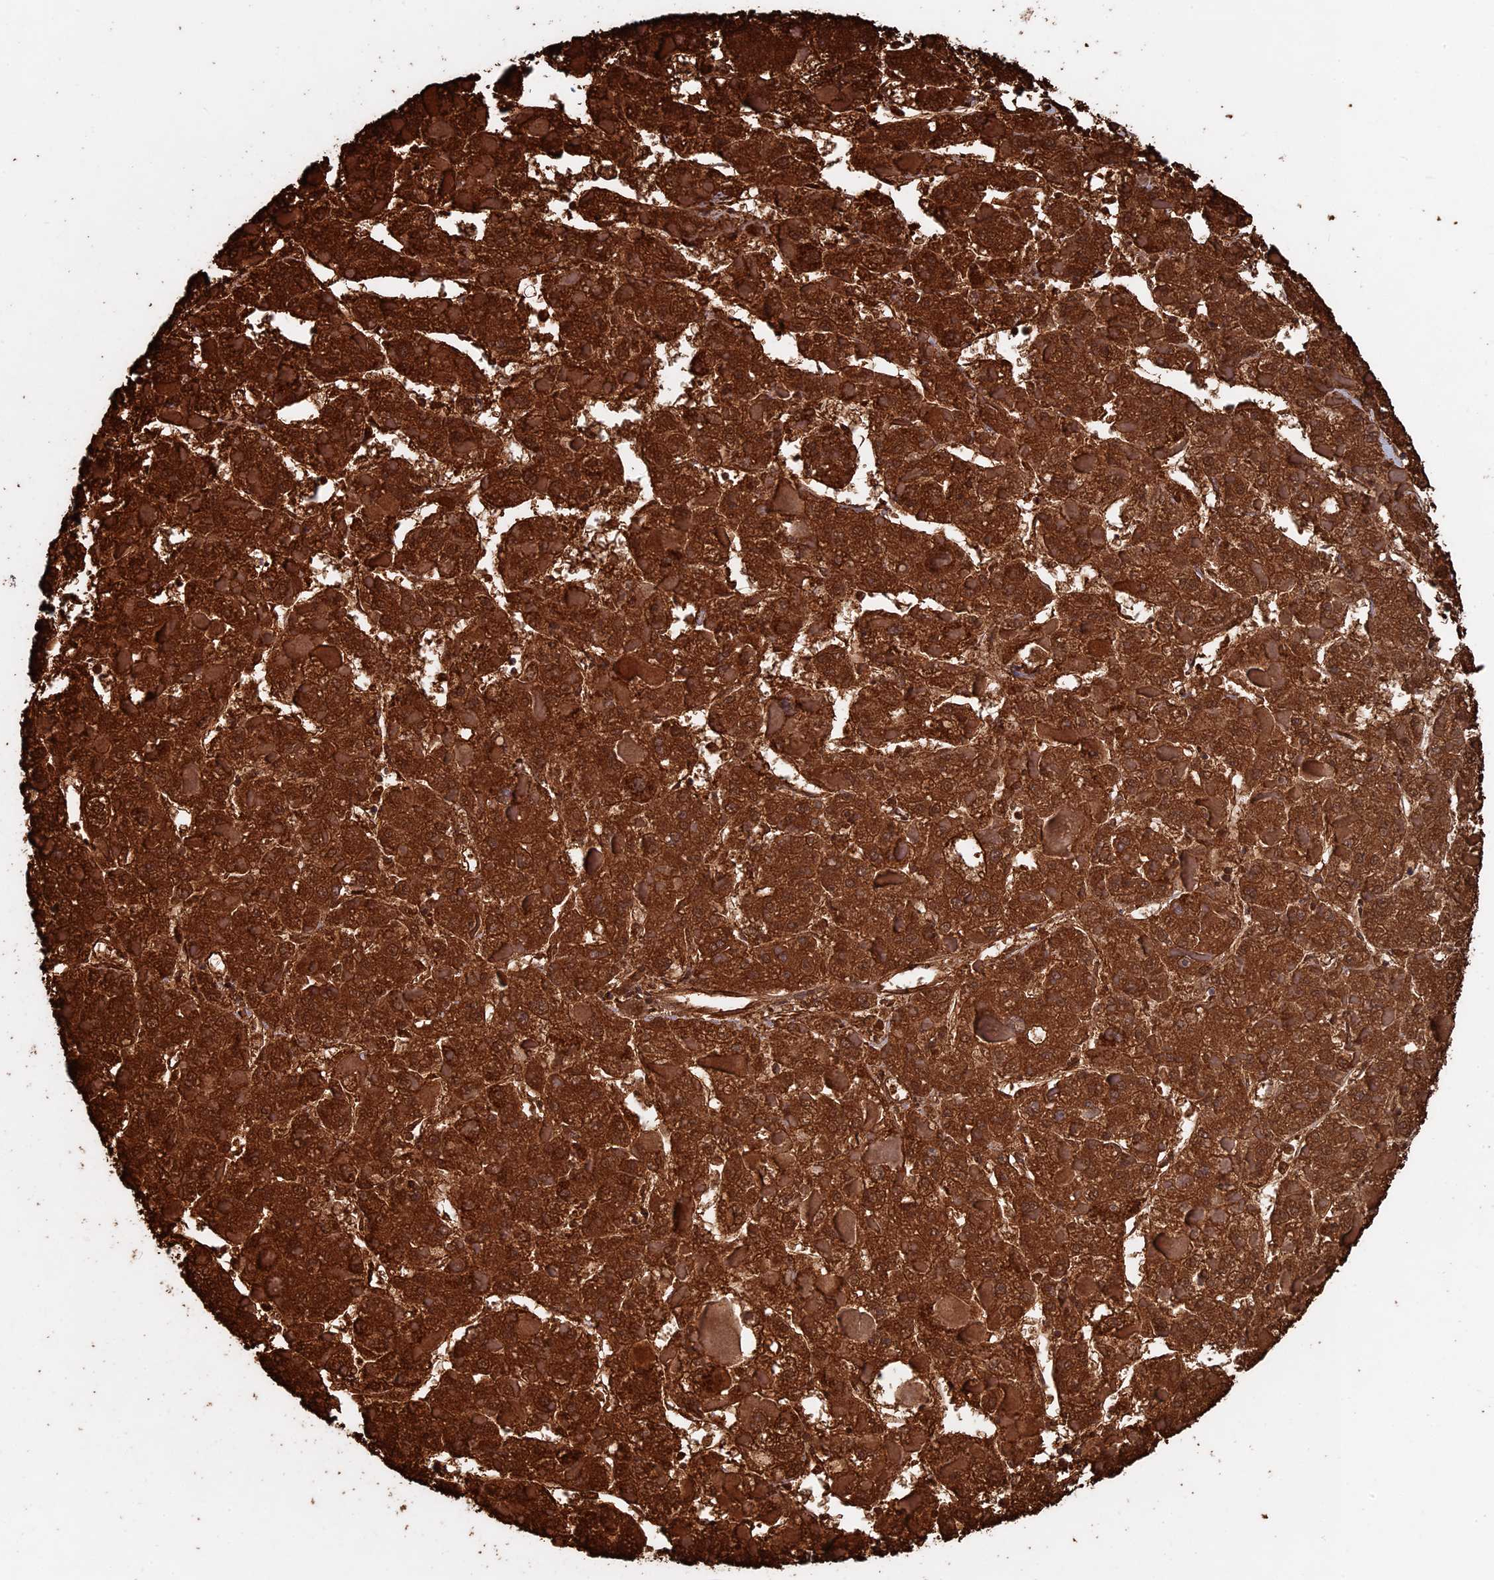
{"staining": {"intensity": "strong", "quantity": ">75%", "location": "cytoplasmic/membranous"}, "tissue": "liver cancer", "cell_type": "Tumor cells", "image_type": "cancer", "snomed": [{"axis": "morphology", "description": "Carcinoma, Hepatocellular, NOS"}, {"axis": "topography", "description": "Liver"}], "caption": "The micrograph shows immunohistochemical staining of hepatocellular carcinoma (liver). There is strong cytoplasmic/membranous expression is seen in approximately >75% of tumor cells.", "gene": "SEC24D", "patient": {"sex": "female", "age": 73}}